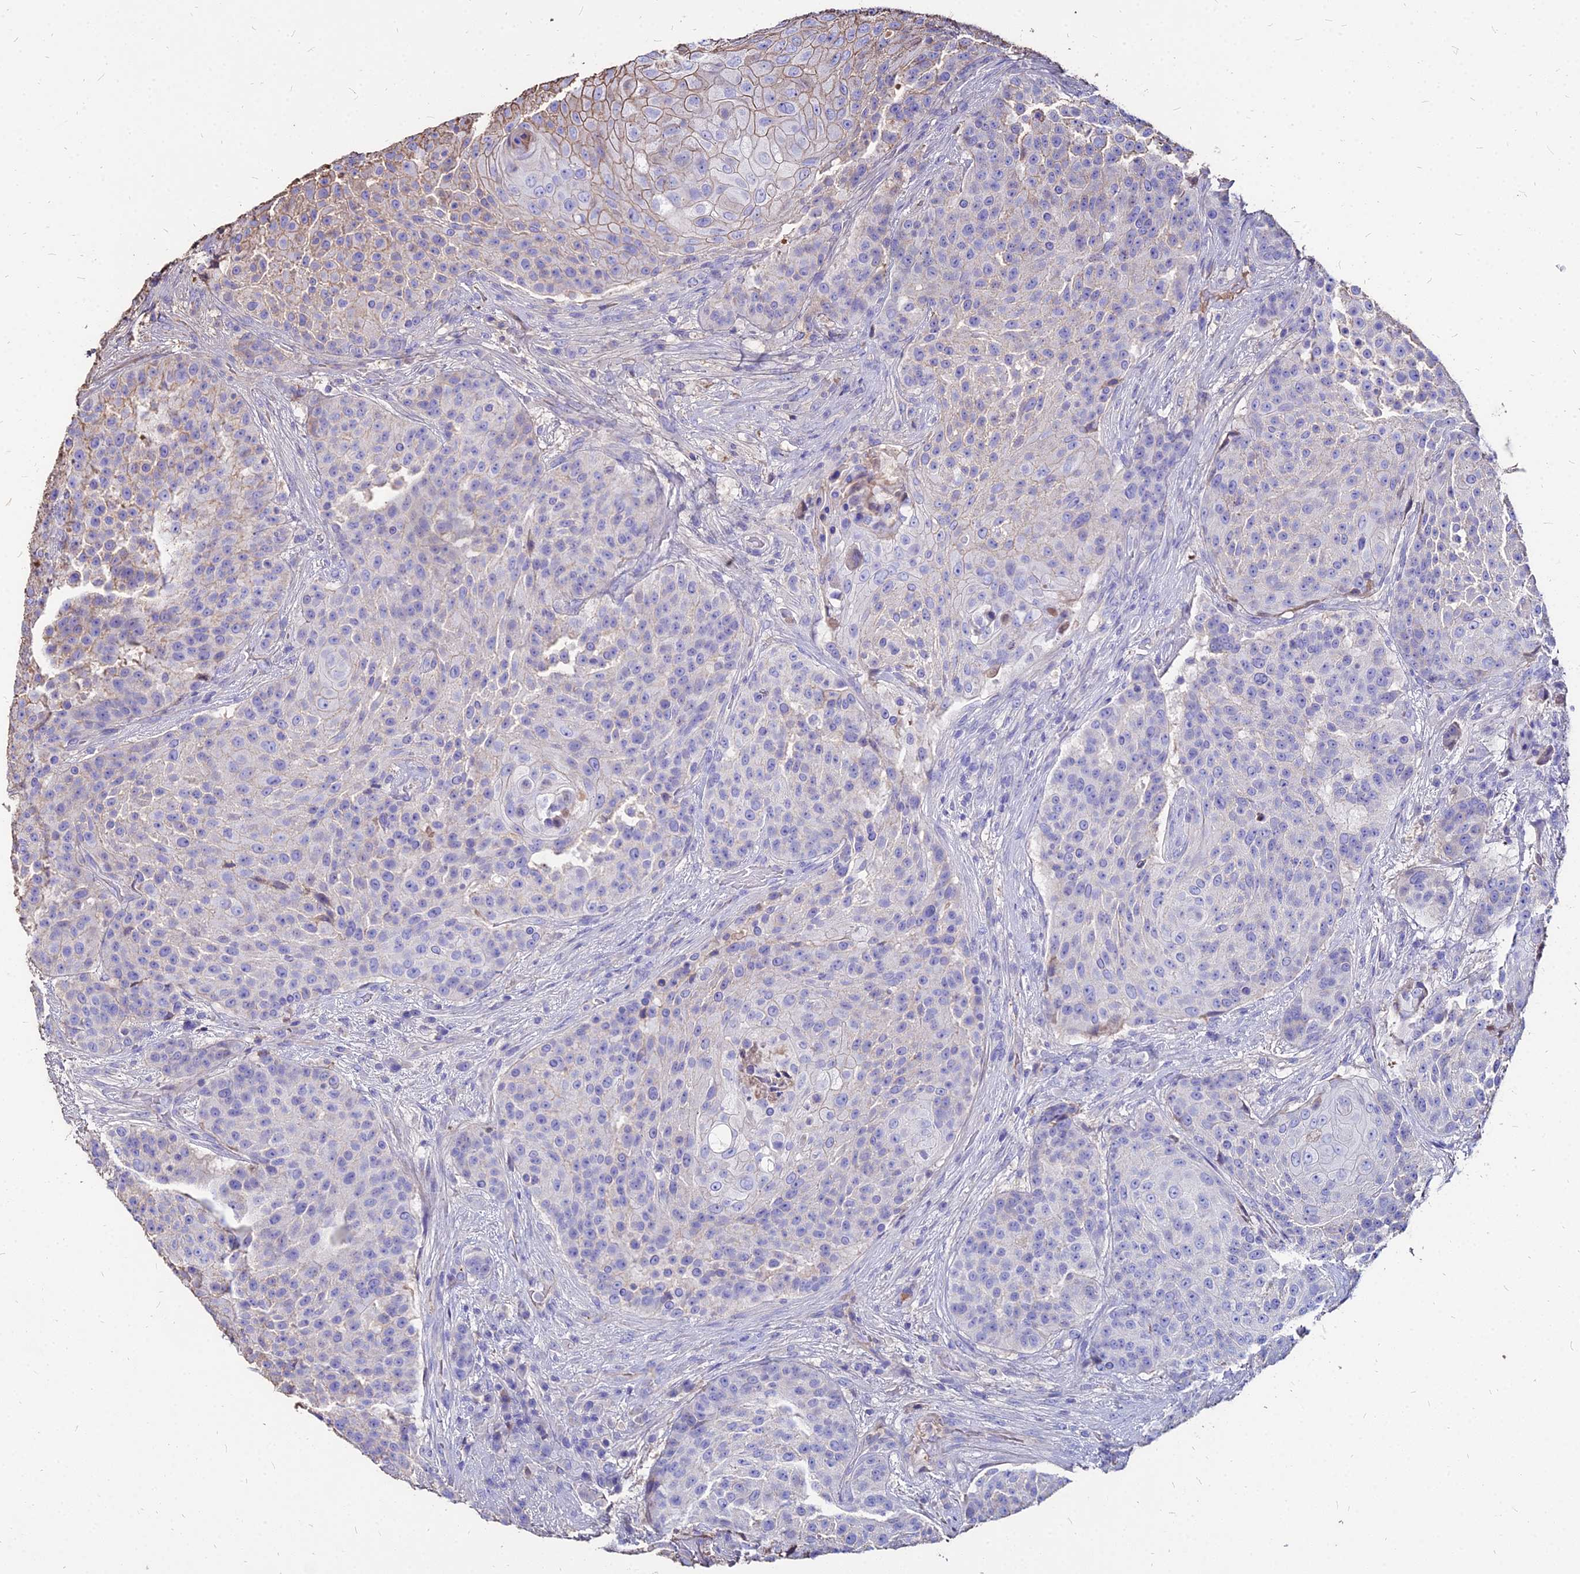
{"staining": {"intensity": "weak", "quantity": "<25%", "location": "cytoplasmic/membranous"}, "tissue": "urothelial cancer", "cell_type": "Tumor cells", "image_type": "cancer", "snomed": [{"axis": "morphology", "description": "Urothelial carcinoma, High grade"}, {"axis": "topography", "description": "Urinary bladder"}], "caption": "The image shows no significant staining in tumor cells of high-grade urothelial carcinoma.", "gene": "NME5", "patient": {"sex": "female", "age": 63}}